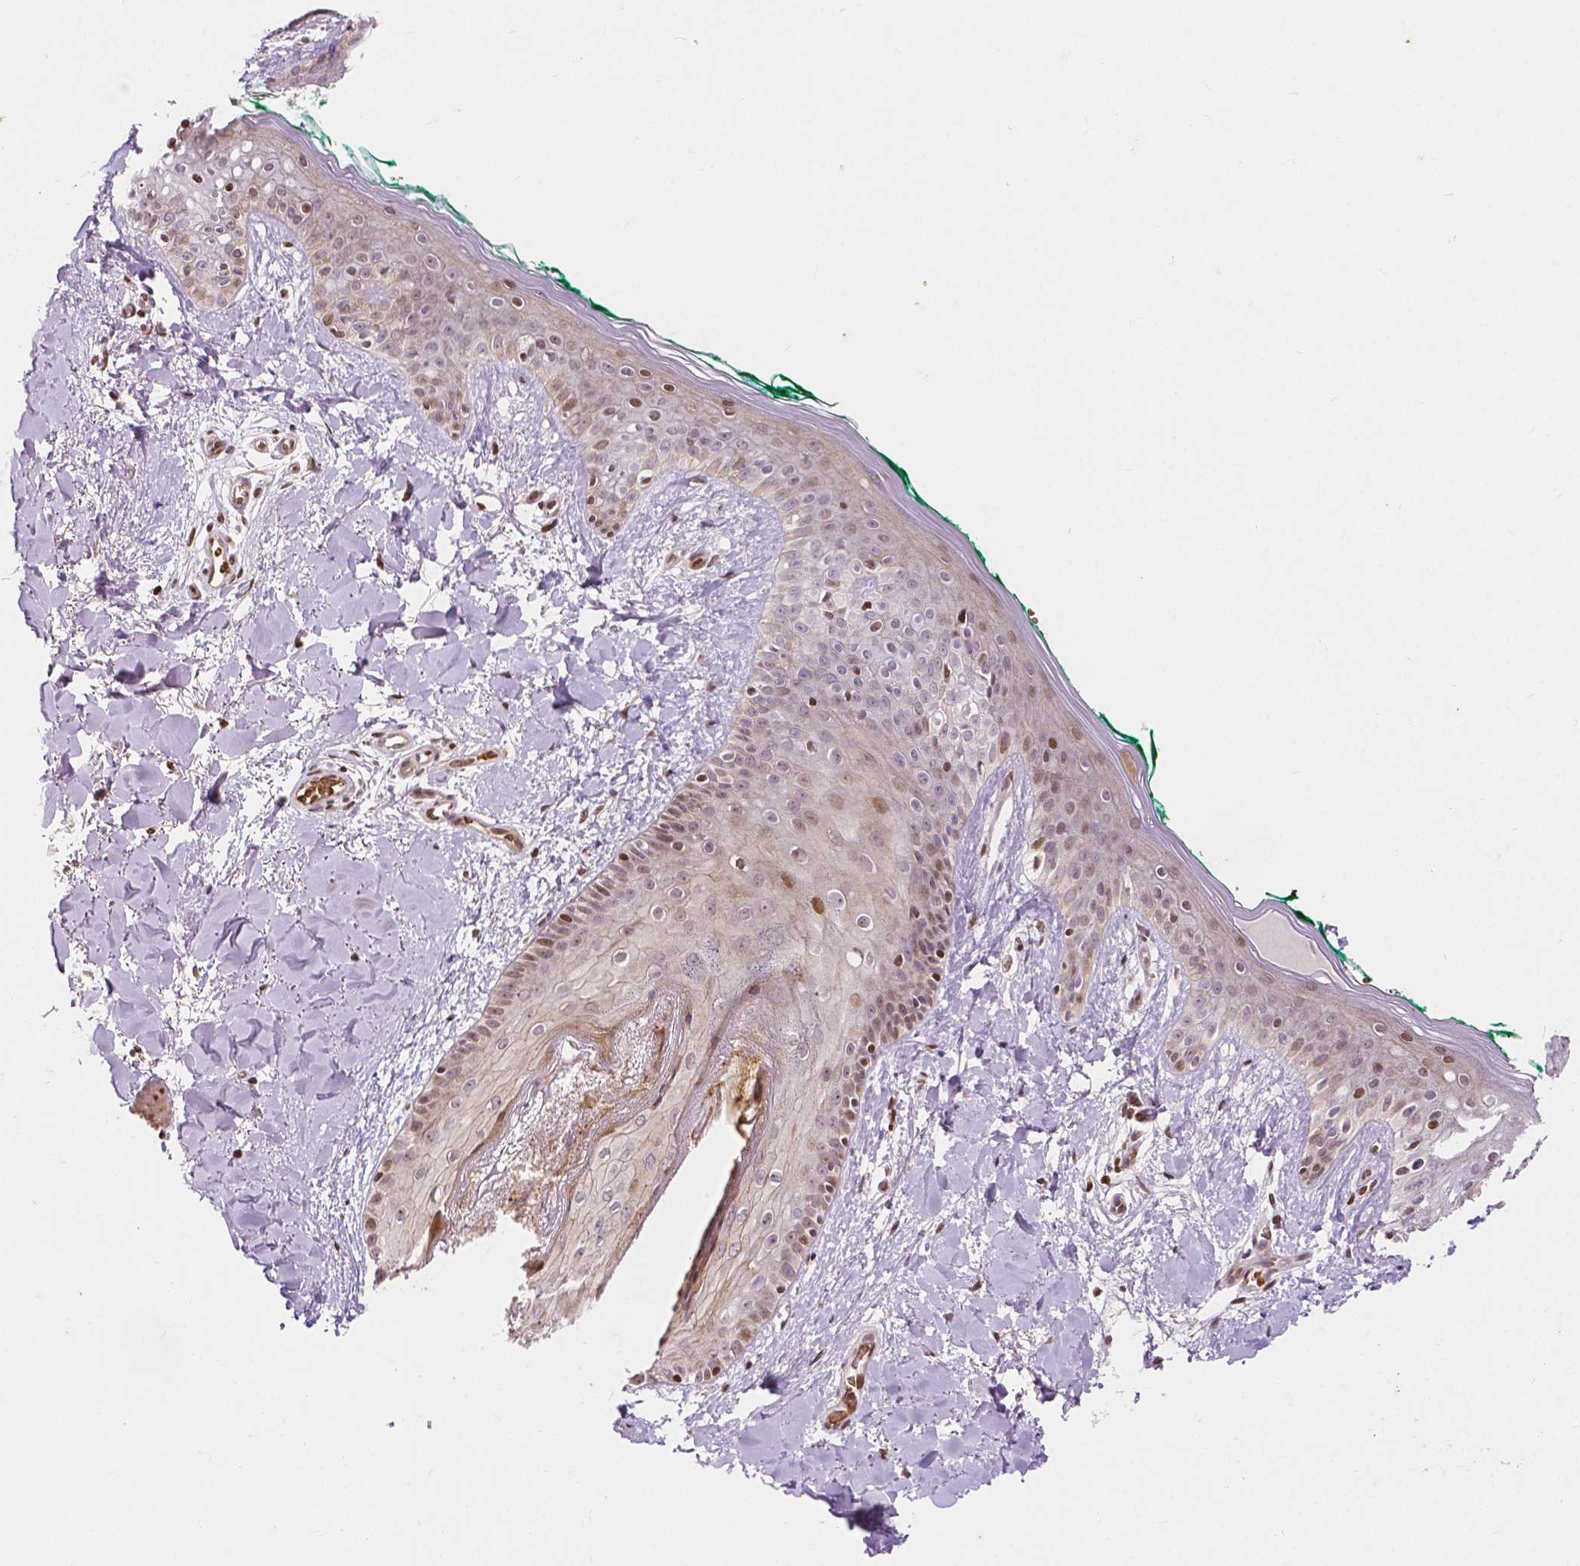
{"staining": {"intensity": "moderate", "quantity": ">75%", "location": "nuclear"}, "tissue": "skin", "cell_type": "Fibroblasts", "image_type": "normal", "snomed": [{"axis": "morphology", "description": "Normal tissue, NOS"}, {"axis": "topography", "description": "Skin"}], "caption": "Immunohistochemical staining of normal skin shows medium levels of moderate nuclear staining in about >75% of fibroblasts.", "gene": "PTPN18", "patient": {"sex": "female", "age": 34}}